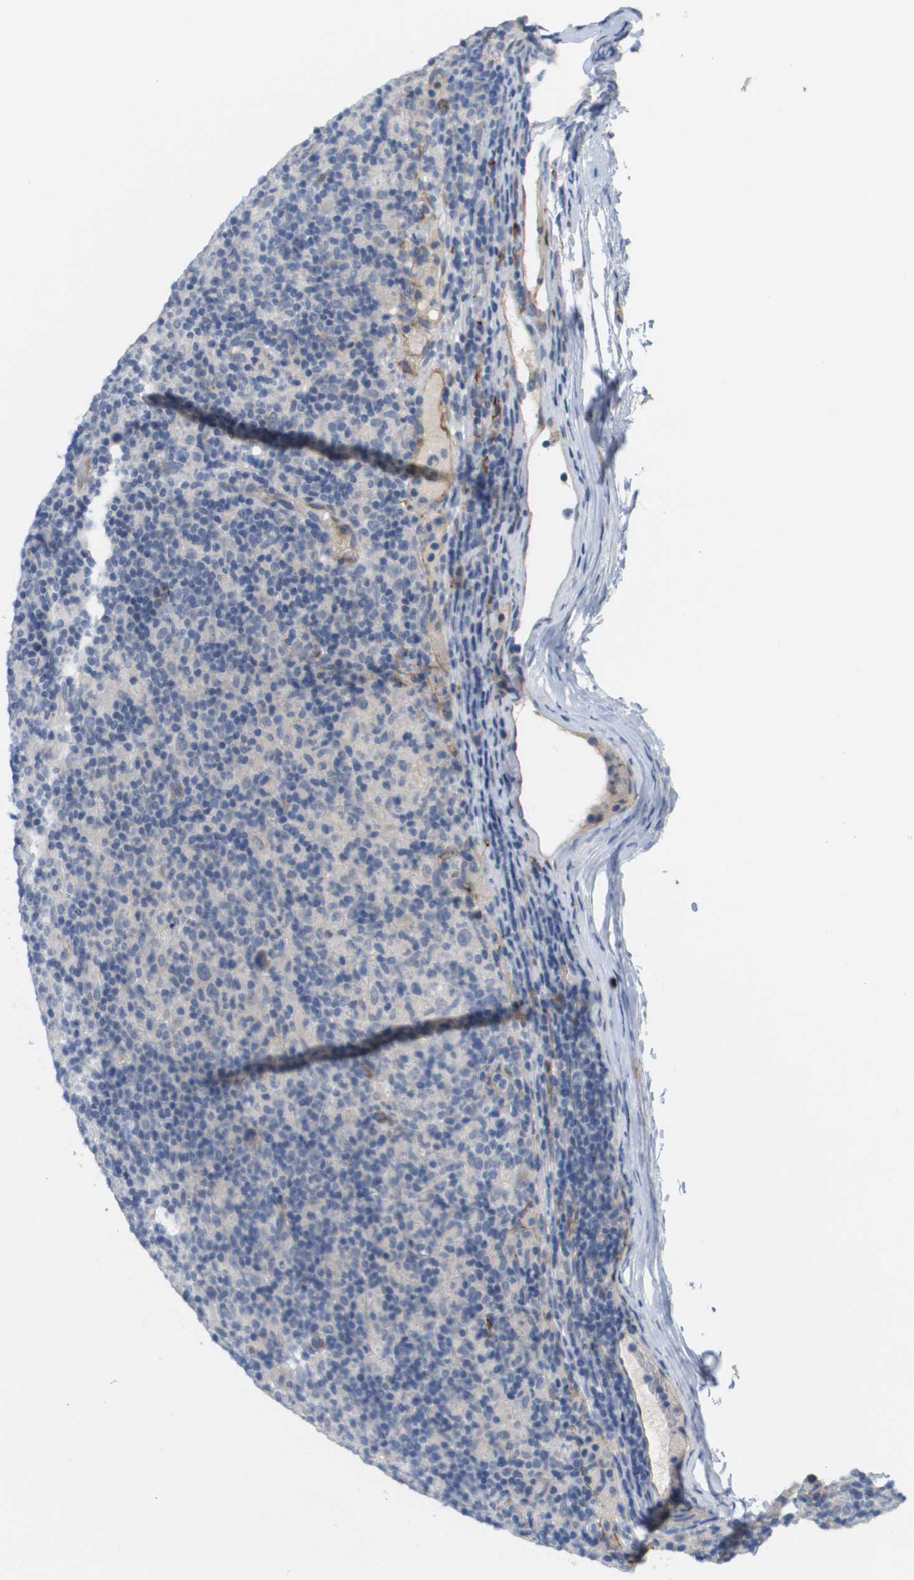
{"staining": {"intensity": "negative", "quantity": "none", "location": "none"}, "tissue": "lymphoma", "cell_type": "Tumor cells", "image_type": "cancer", "snomed": [{"axis": "morphology", "description": "Hodgkin's disease, NOS"}, {"axis": "topography", "description": "Lymph node"}], "caption": "DAB immunohistochemical staining of Hodgkin's disease reveals no significant positivity in tumor cells.", "gene": "ANGPT2", "patient": {"sex": "male", "age": 70}}